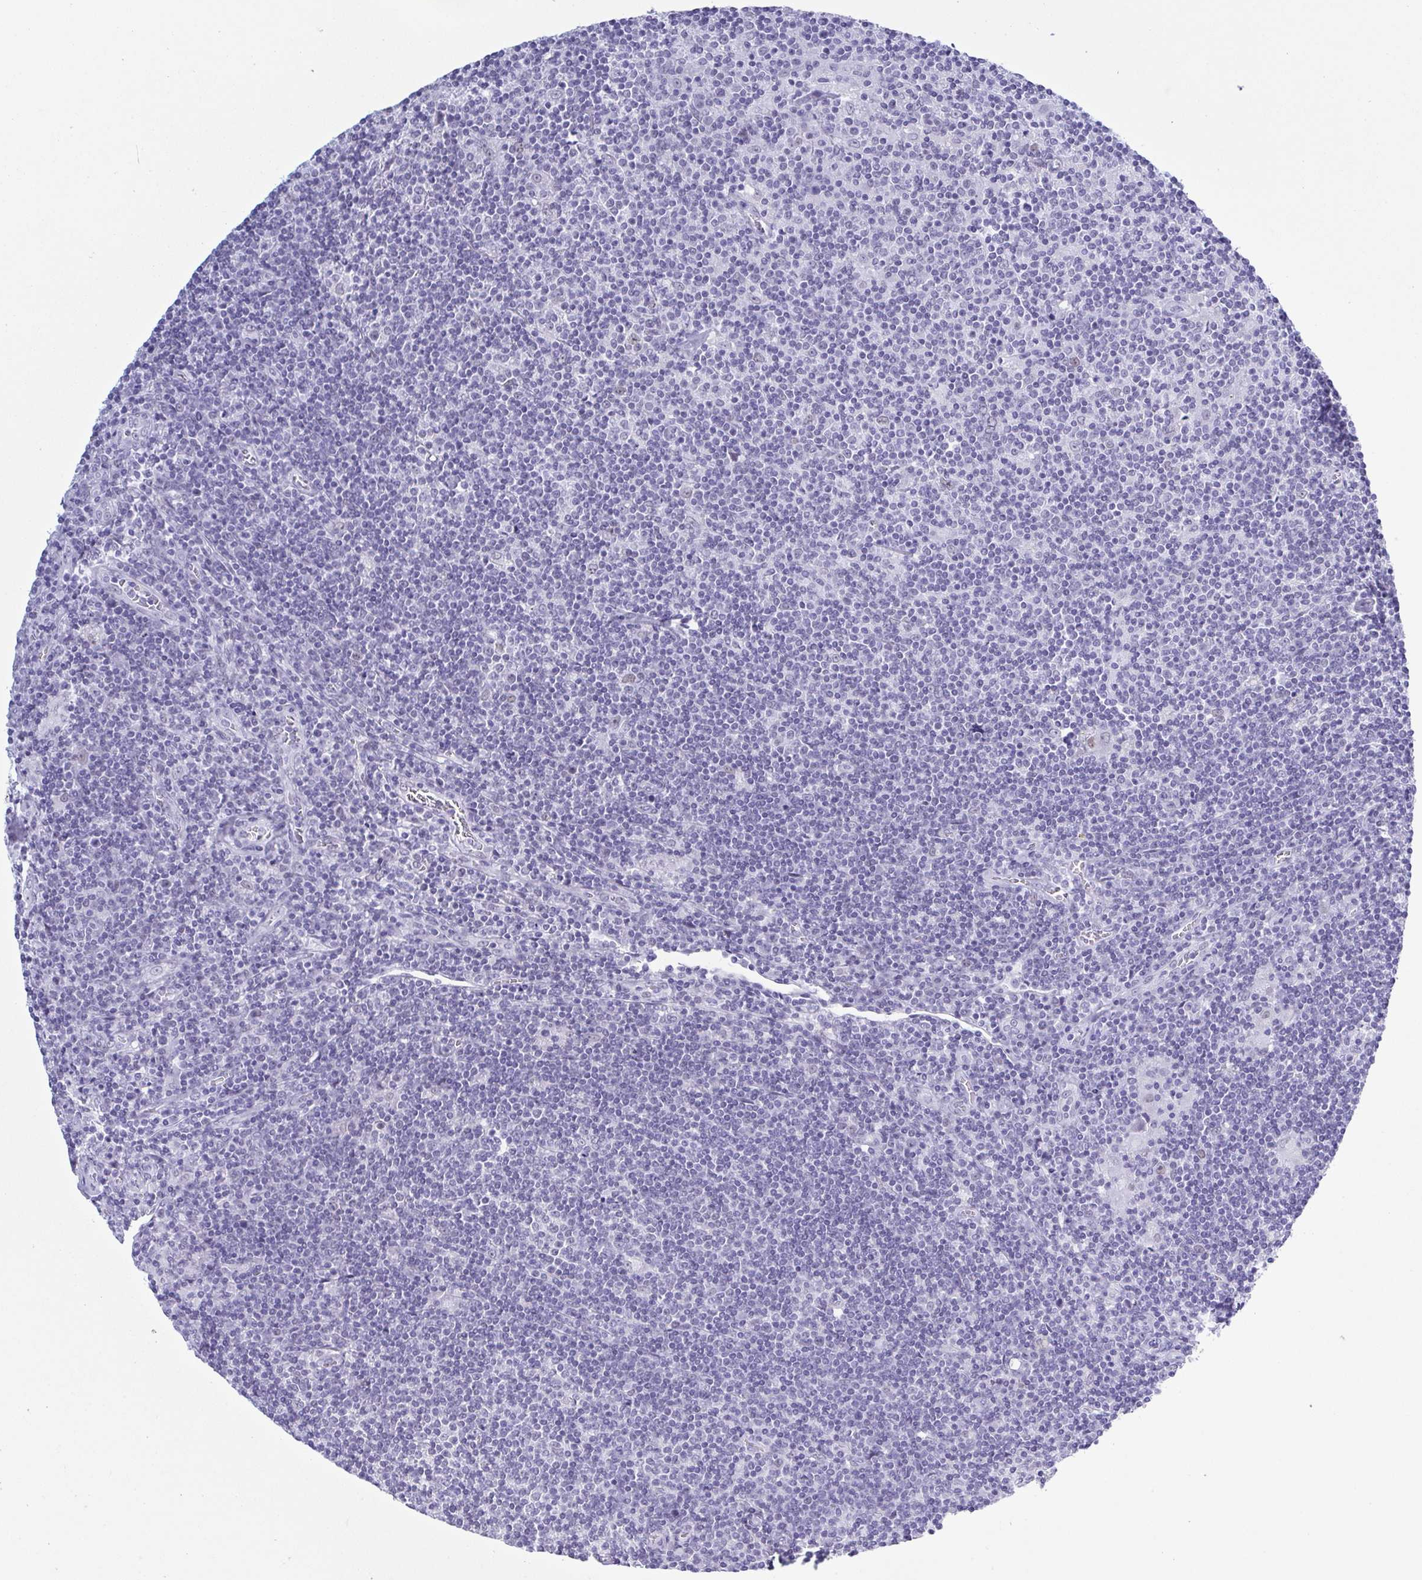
{"staining": {"intensity": "negative", "quantity": "none", "location": "none"}, "tissue": "lymphoma", "cell_type": "Tumor cells", "image_type": "cancer", "snomed": [{"axis": "morphology", "description": "Hodgkin's disease, NOS"}, {"axis": "topography", "description": "Lymph node"}], "caption": "High magnification brightfield microscopy of Hodgkin's disease stained with DAB (3,3'-diaminobenzidine) (brown) and counterstained with hematoxylin (blue): tumor cells show no significant positivity.", "gene": "SUGP2", "patient": {"sex": "male", "age": 40}}